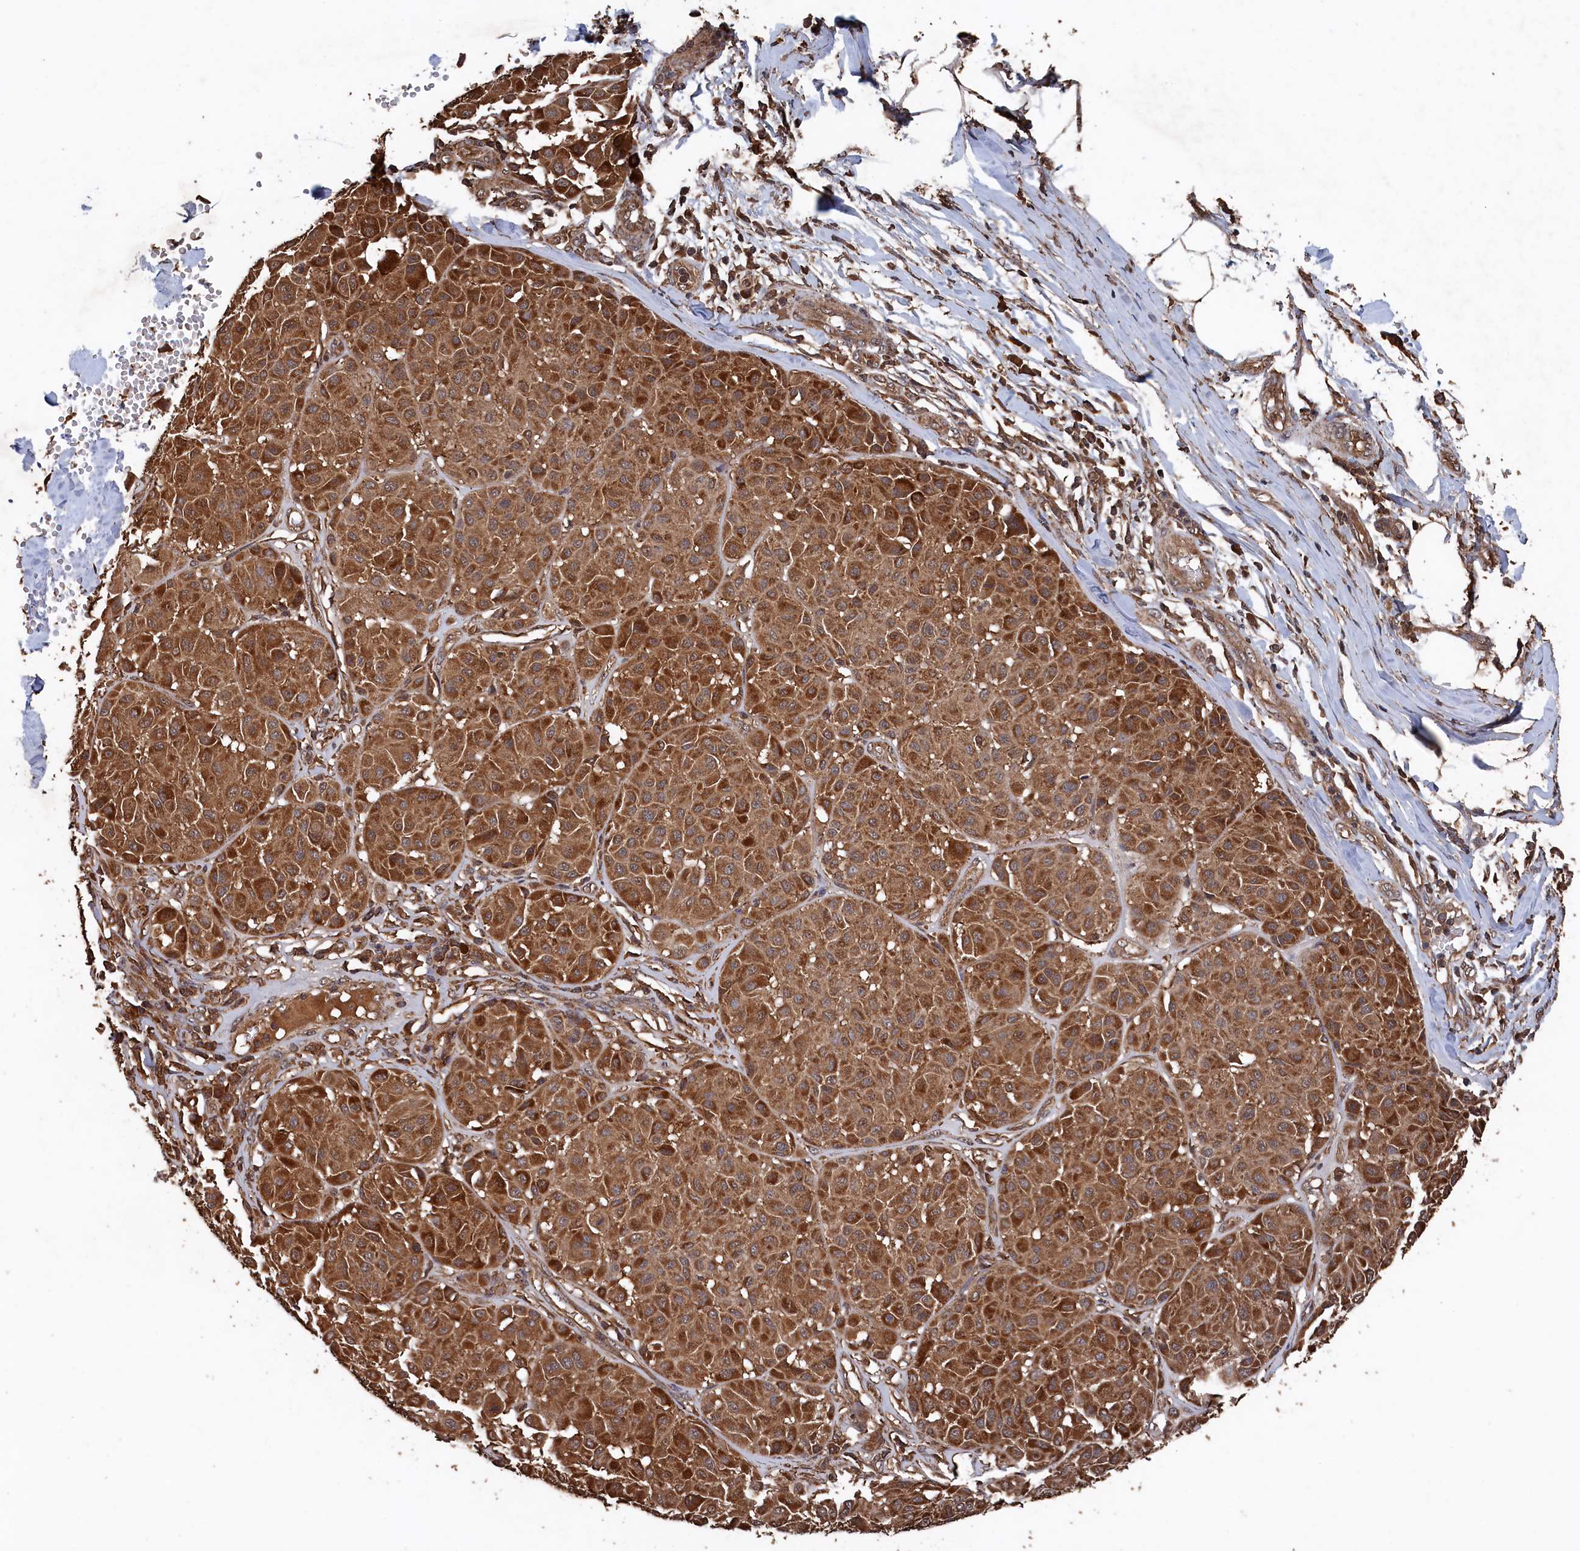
{"staining": {"intensity": "moderate", "quantity": ">75%", "location": "cytoplasmic/membranous"}, "tissue": "melanoma", "cell_type": "Tumor cells", "image_type": "cancer", "snomed": [{"axis": "morphology", "description": "Malignant melanoma, Metastatic site"}, {"axis": "topography", "description": "Soft tissue"}], "caption": "Immunohistochemistry (IHC) (DAB) staining of malignant melanoma (metastatic site) exhibits moderate cytoplasmic/membranous protein expression in about >75% of tumor cells.", "gene": "SNX33", "patient": {"sex": "male", "age": 41}}